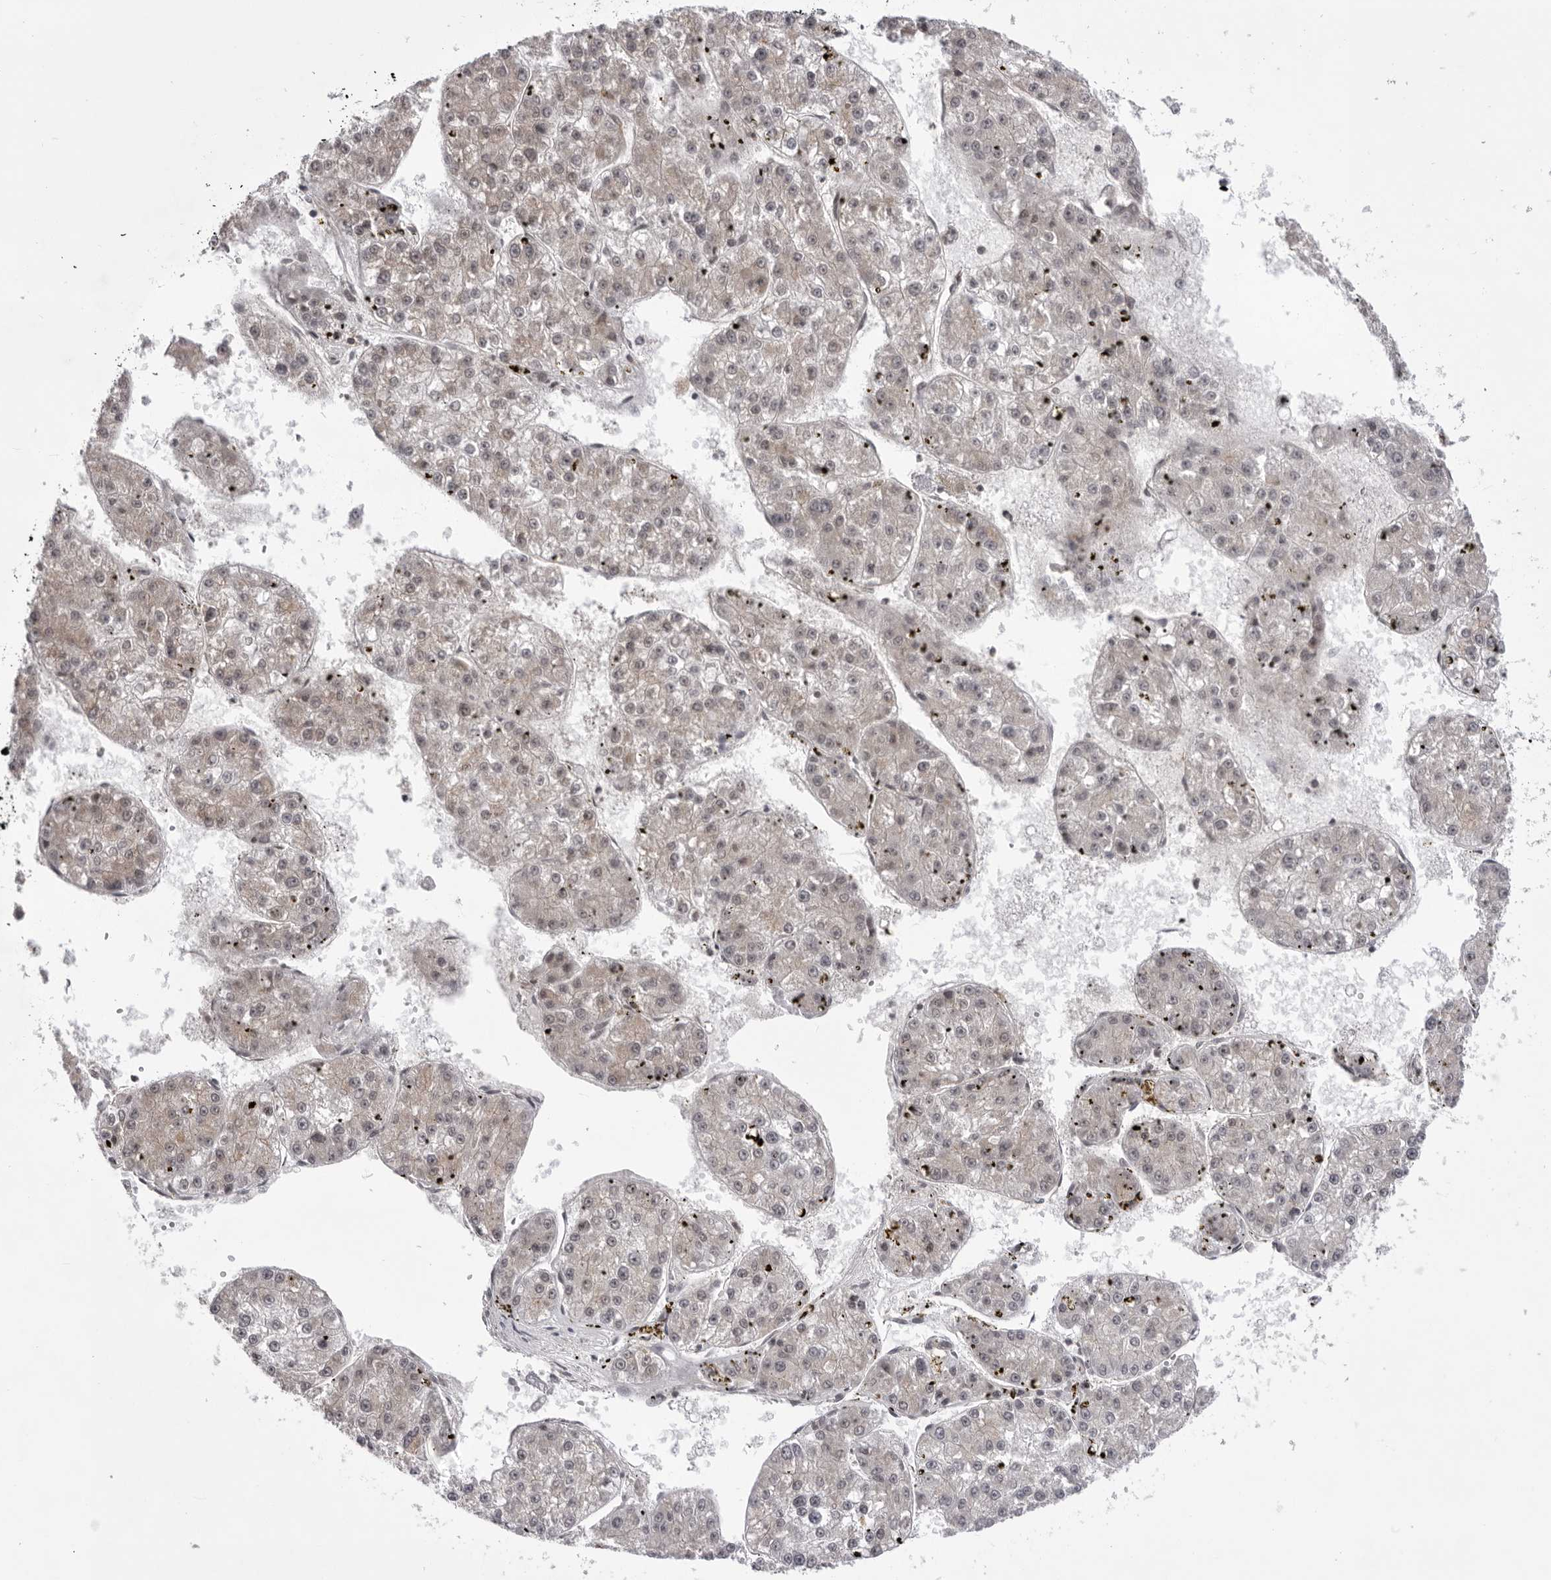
{"staining": {"intensity": "negative", "quantity": "none", "location": "none"}, "tissue": "liver cancer", "cell_type": "Tumor cells", "image_type": "cancer", "snomed": [{"axis": "morphology", "description": "Carcinoma, Hepatocellular, NOS"}, {"axis": "topography", "description": "Liver"}], "caption": "Tumor cells show no significant protein staining in liver cancer (hepatocellular carcinoma).", "gene": "USP43", "patient": {"sex": "female", "age": 73}}